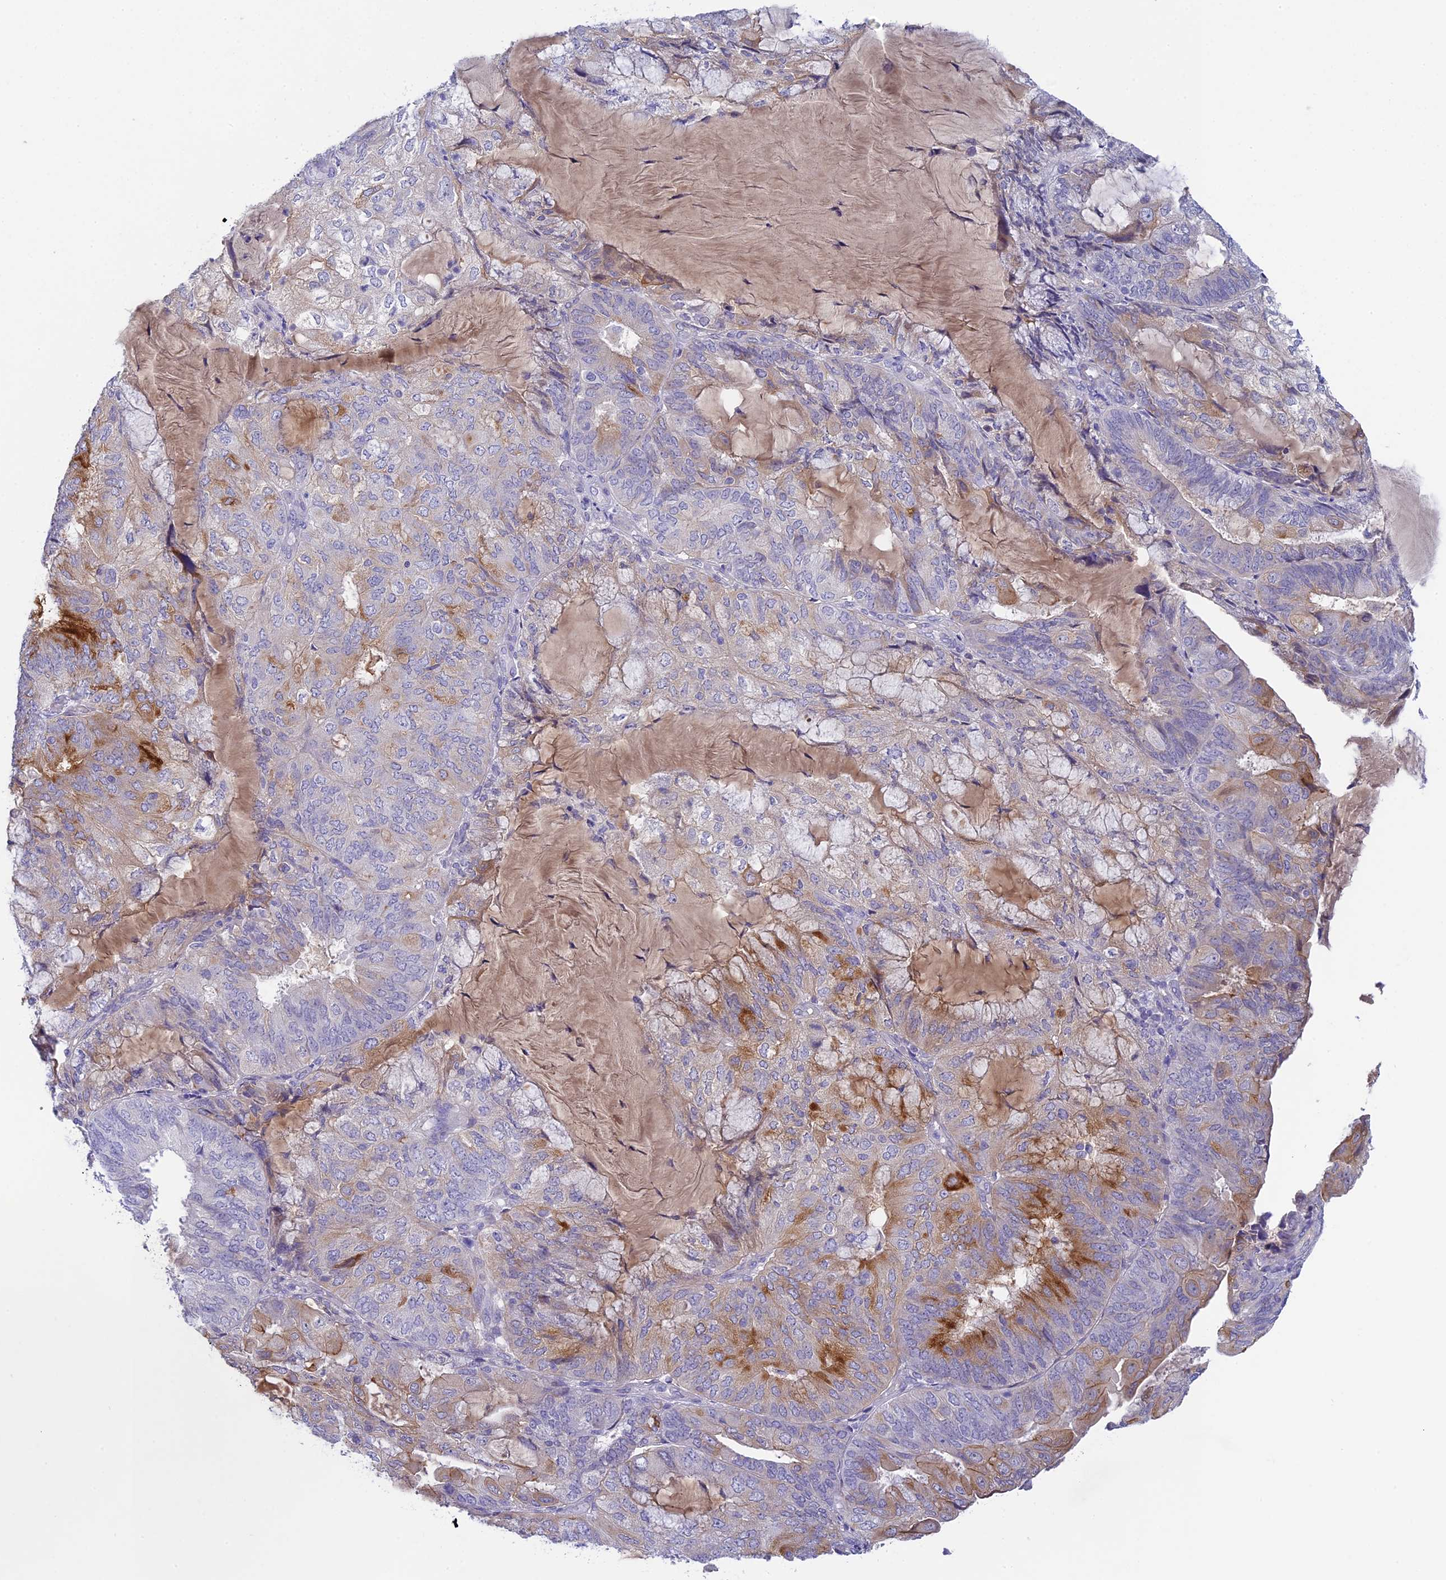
{"staining": {"intensity": "negative", "quantity": "none", "location": "none"}, "tissue": "endometrial cancer", "cell_type": "Tumor cells", "image_type": "cancer", "snomed": [{"axis": "morphology", "description": "Adenocarcinoma, NOS"}, {"axis": "topography", "description": "Endometrium"}], "caption": "The photomicrograph demonstrates no staining of tumor cells in endometrial cancer (adenocarcinoma).", "gene": "TACSTD2", "patient": {"sex": "female", "age": 81}}